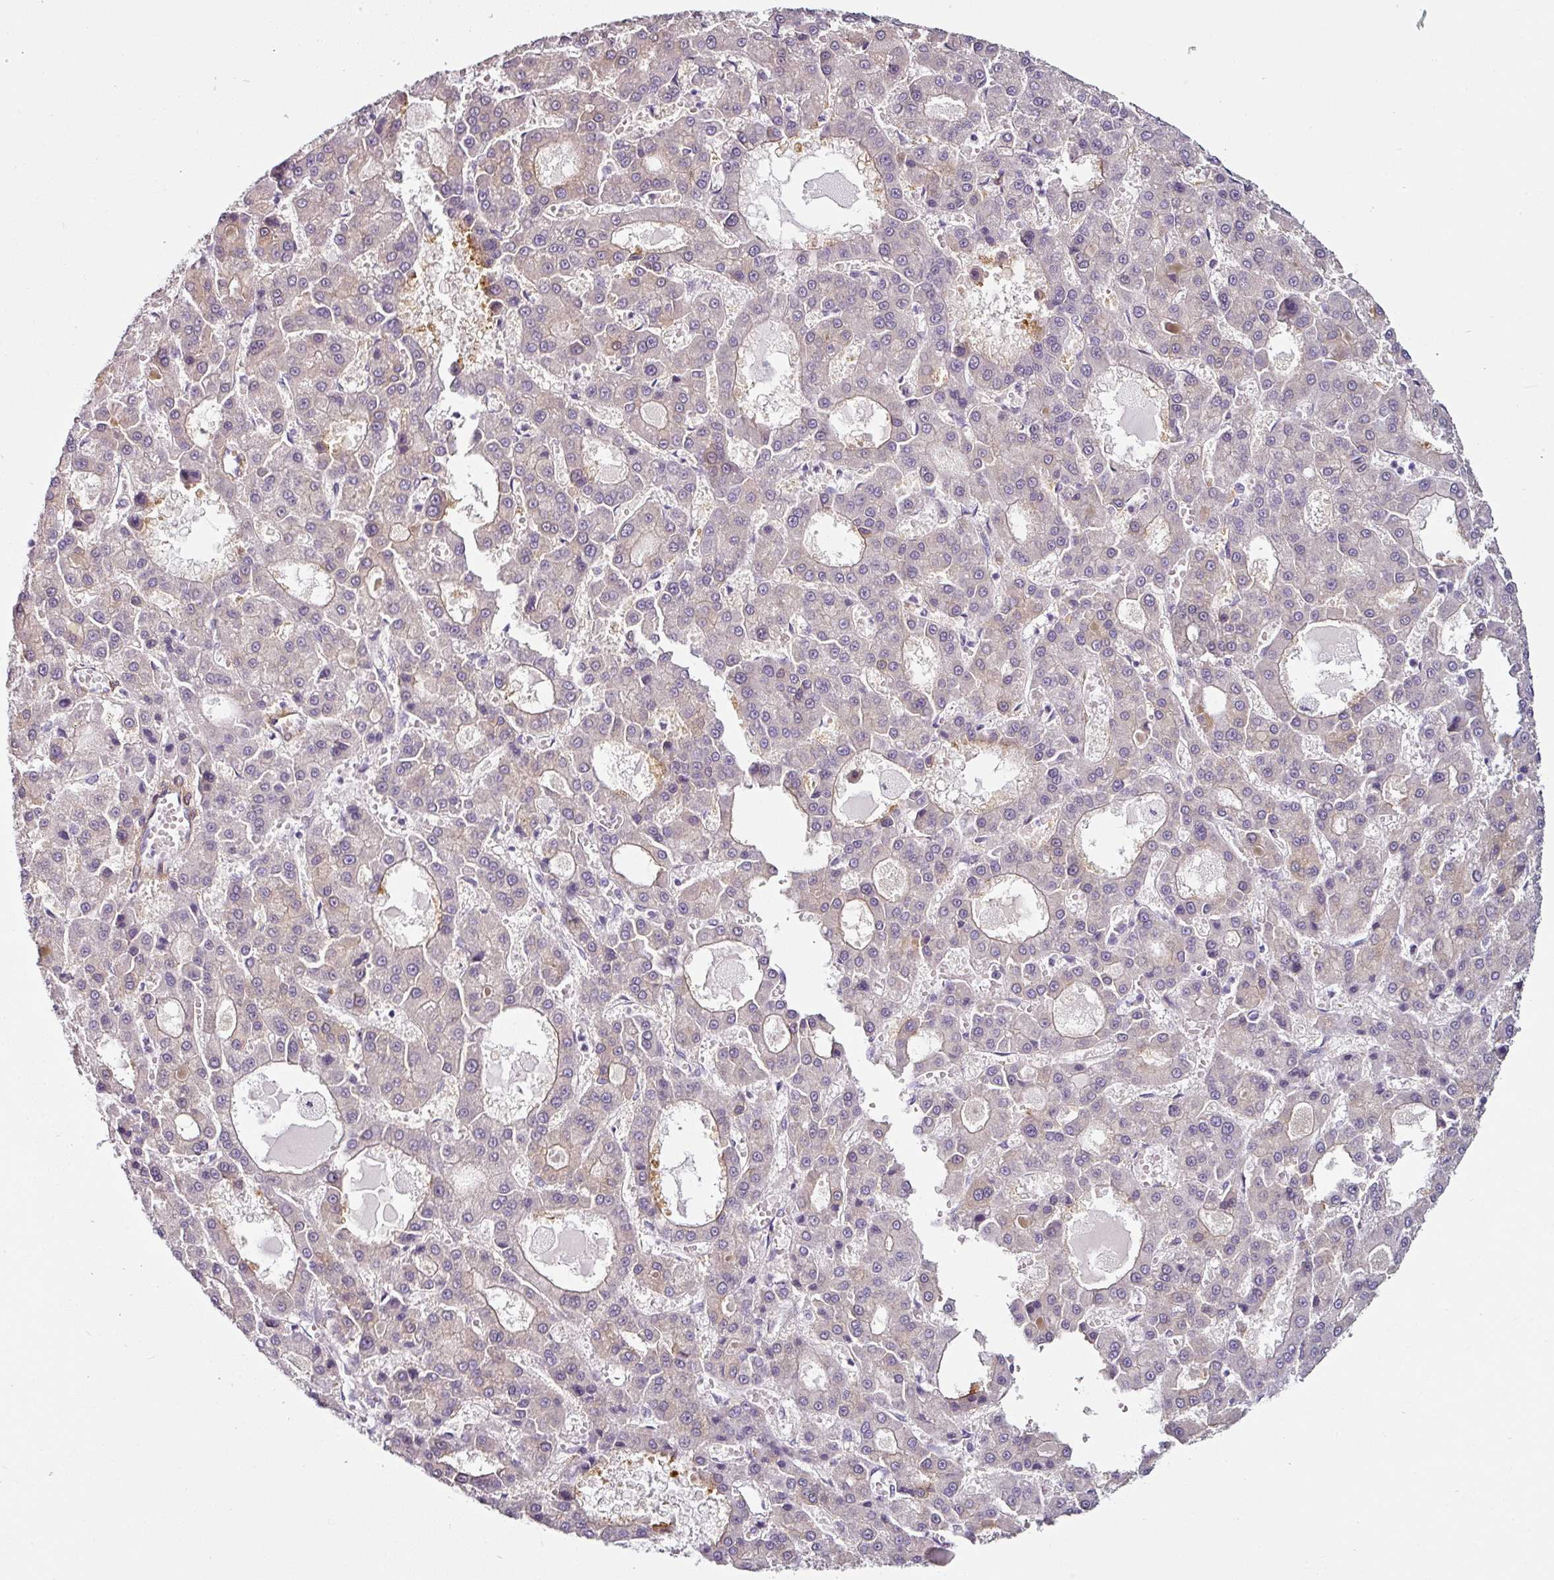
{"staining": {"intensity": "negative", "quantity": "none", "location": "none"}, "tissue": "liver cancer", "cell_type": "Tumor cells", "image_type": "cancer", "snomed": [{"axis": "morphology", "description": "Carcinoma, Hepatocellular, NOS"}, {"axis": "topography", "description": "Liver"}], "caption": "The immunohistochemistry (IHC) micrograph has no significant positivity in tumor cells of liver hepatocellular carcinoma tissue. (Brightfield microscopy of DAB immunohistochemistry at high magnification).", "gene": "CAP2", "patient": {"sex": "male", "age": 70}}